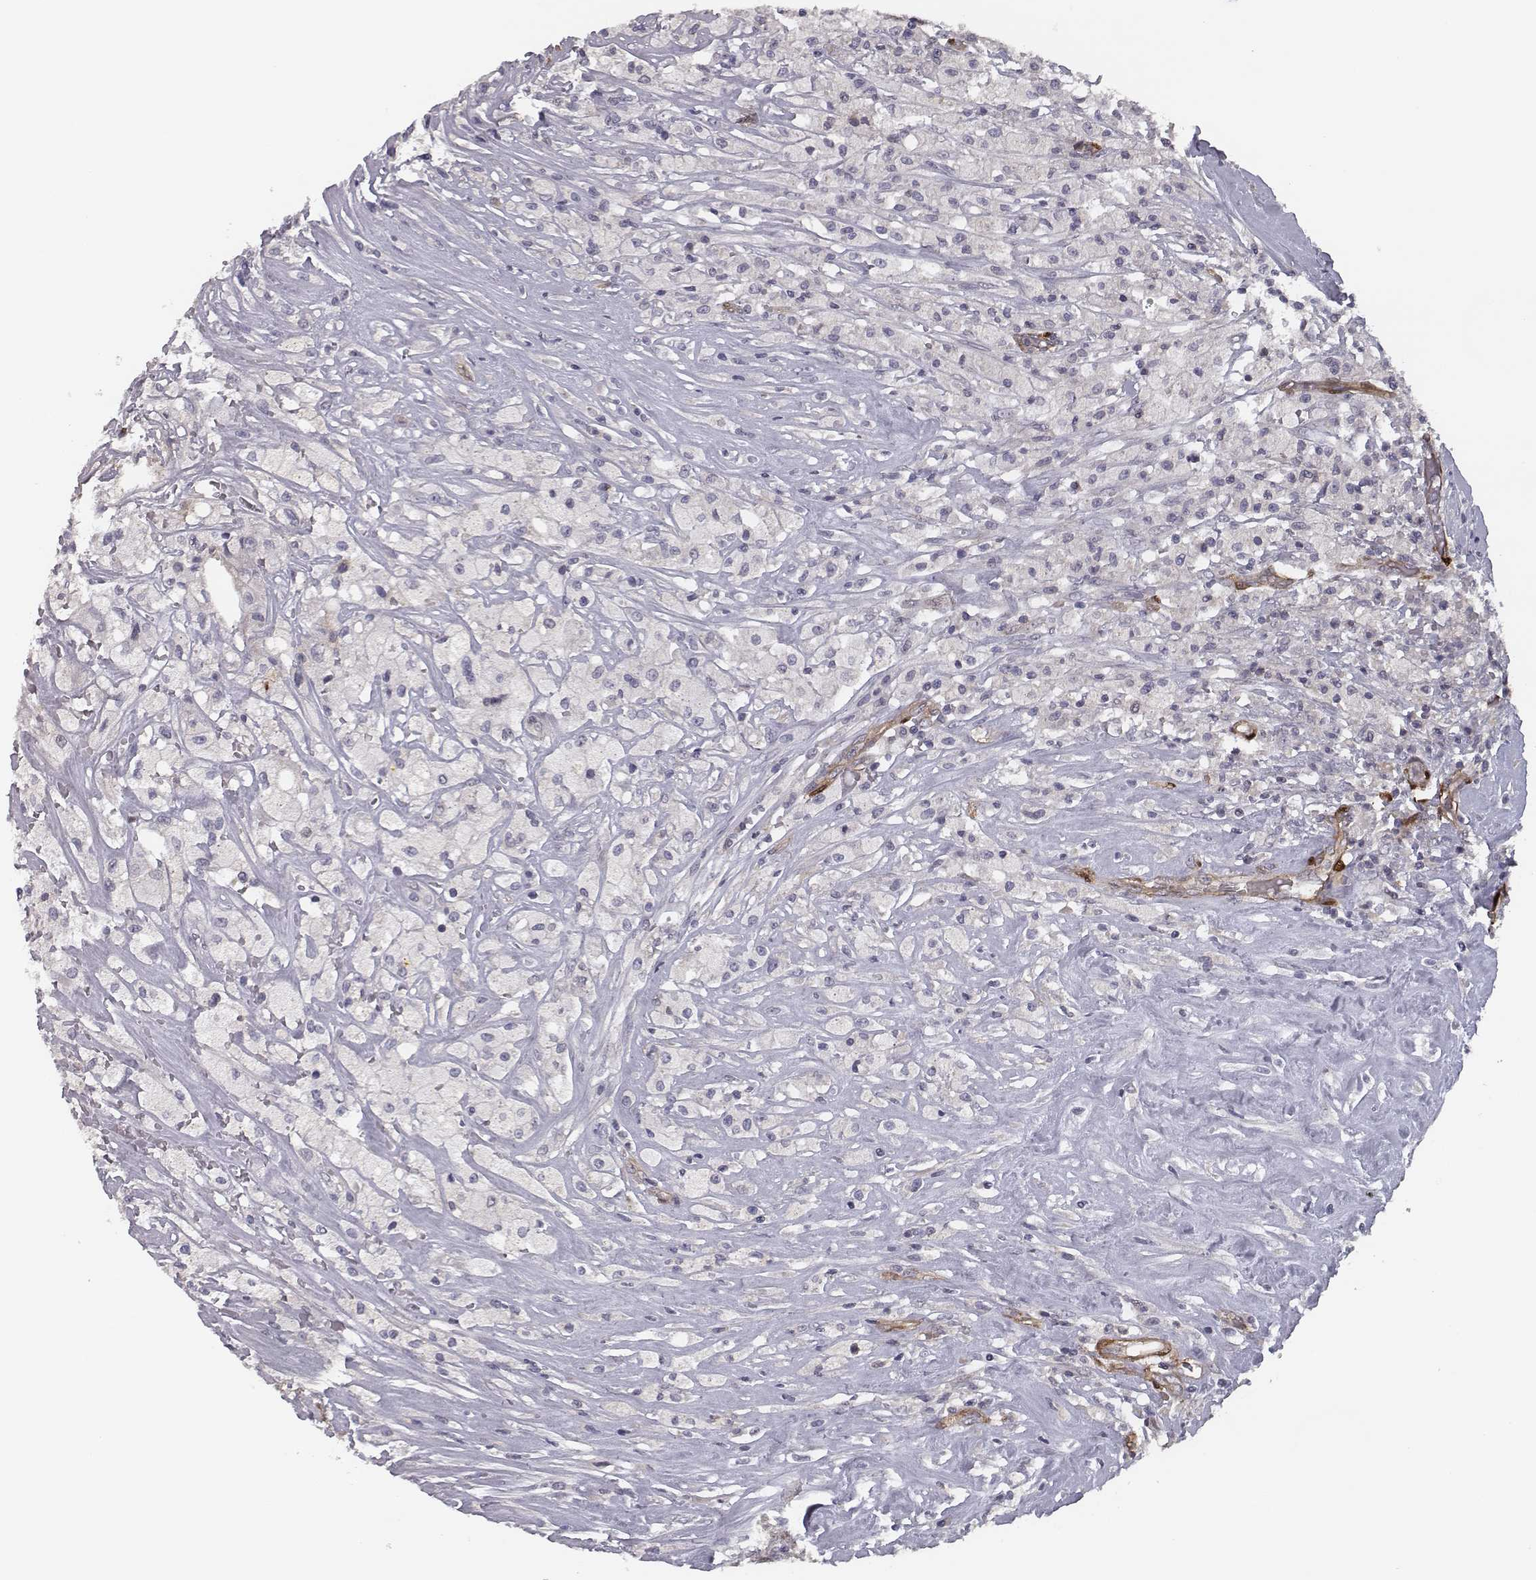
{"staining": {"intensity": "negative", "quantity": "none", "location": "none"}, "tissue": "testis cancer", "cell_type": "Tumor cells", "image_type": "cancer", "snomed": [{"axis": "morphology", "description": "Necrosis, NOS"}, {"axis": "morphology", "description": "Carcinoma, Embryonal, NOS"}, {"axis": "topography", "description": "Testis"}], "caption": "High magnification brightfield microscopy of testis cancer stained with DAB (brown) and counterstained with hematoxylin (blue): tumor cells show no significant positivity. Nuclei are stained in blue.", "gene": "ISYNA1", "patient": {"sex": "male", "age": 19}}